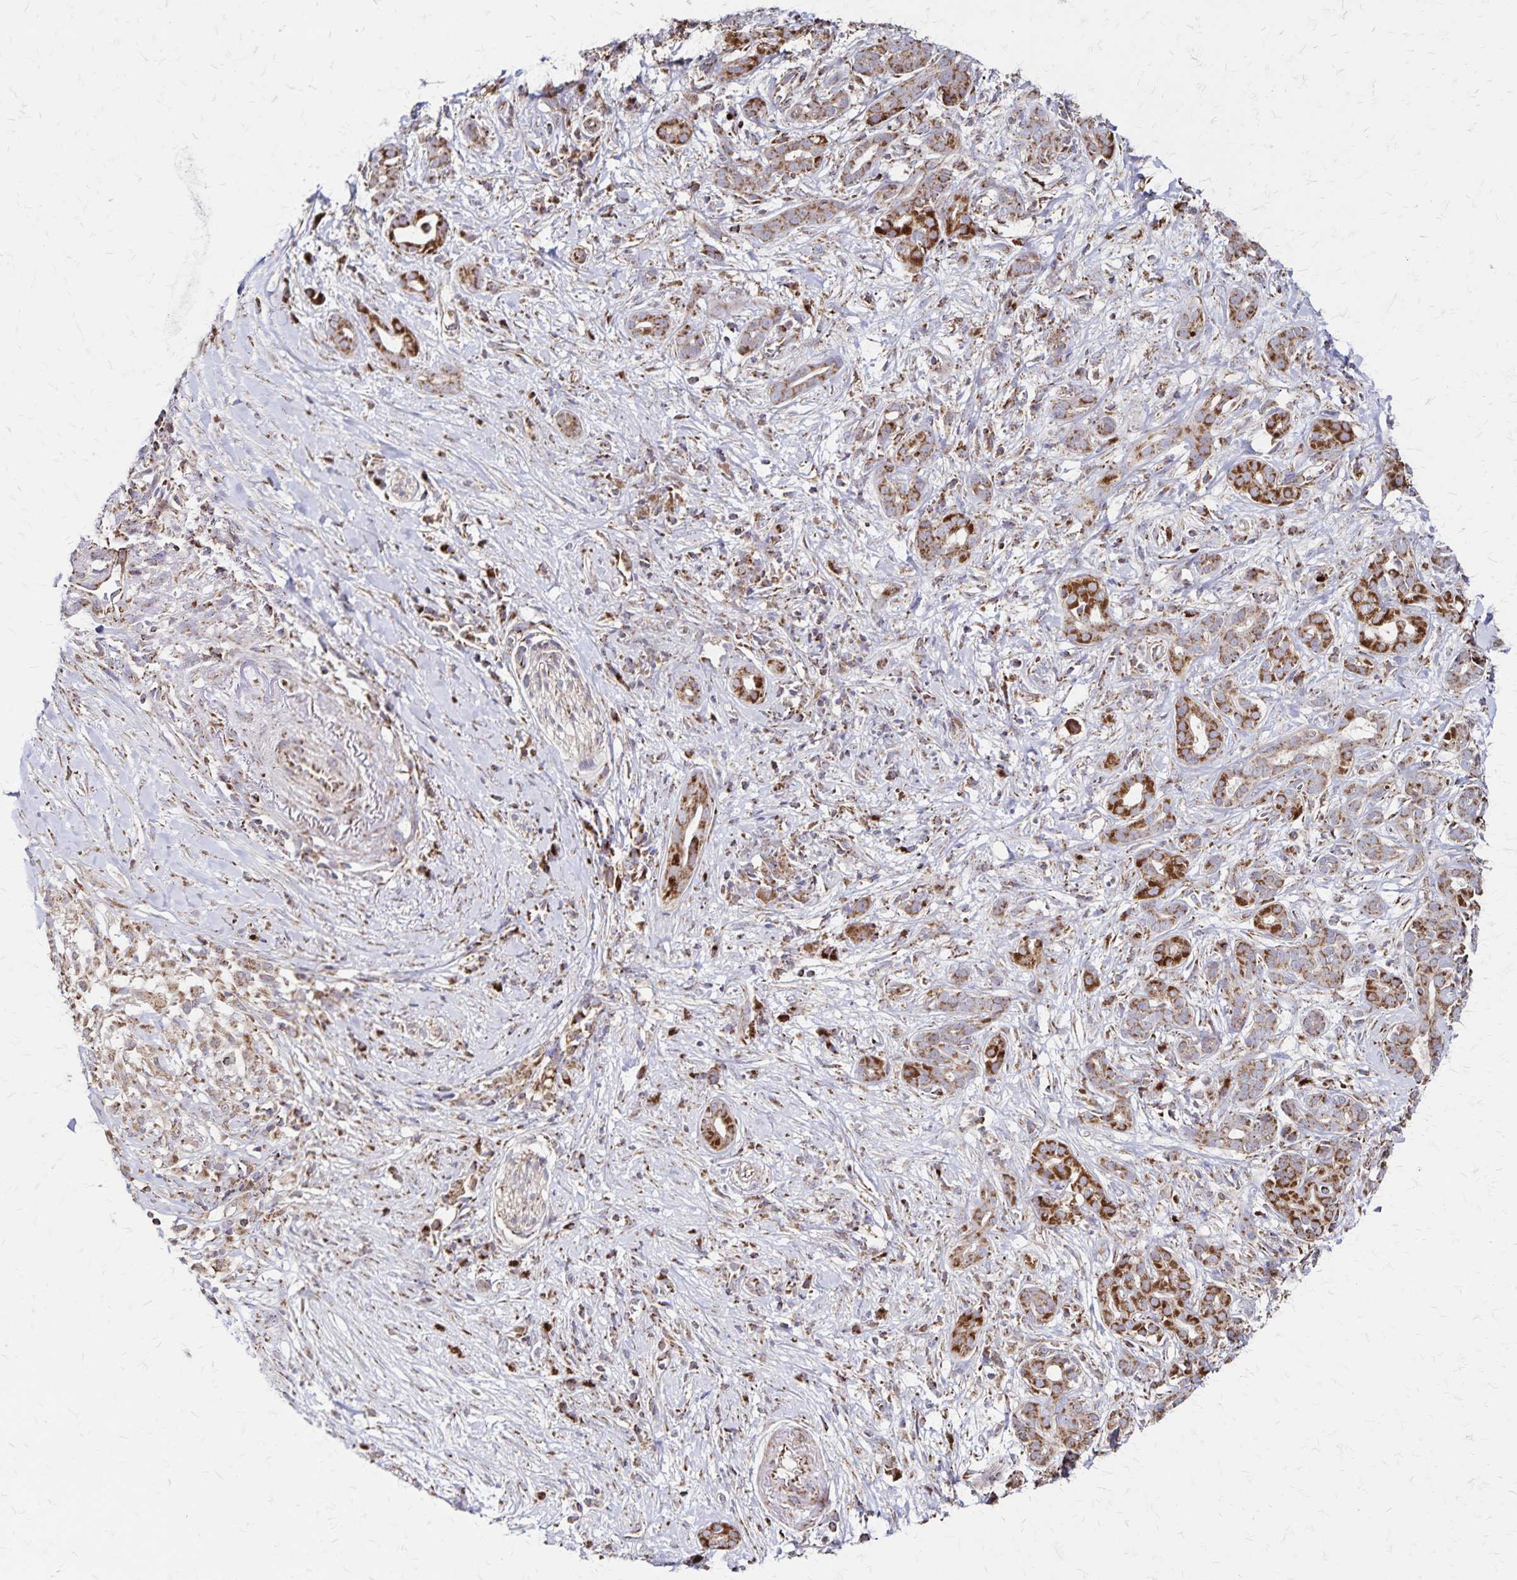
{"staining": {"intensity": "strong", "quantity": "25%-75%", "location": "cytoplasmic/membranous"}, "tissue": "pancreatic cancer", "cell_type": "Tumor cells", "image_type": "cancer", "snomed": [{"axis": "morphology", "description": "Adenocarcinoma, NOS"}, {"axis": "topography", "description": "Pancreas"}], "caption": "Human pancreatic cancer stained with a brown dye demonstrates strong cytoplasmic/membranous positive positivity in about 25%-75% of tumor cells.", "gene": "NFS1", "patient": {"sex": "male", "age": 61}}